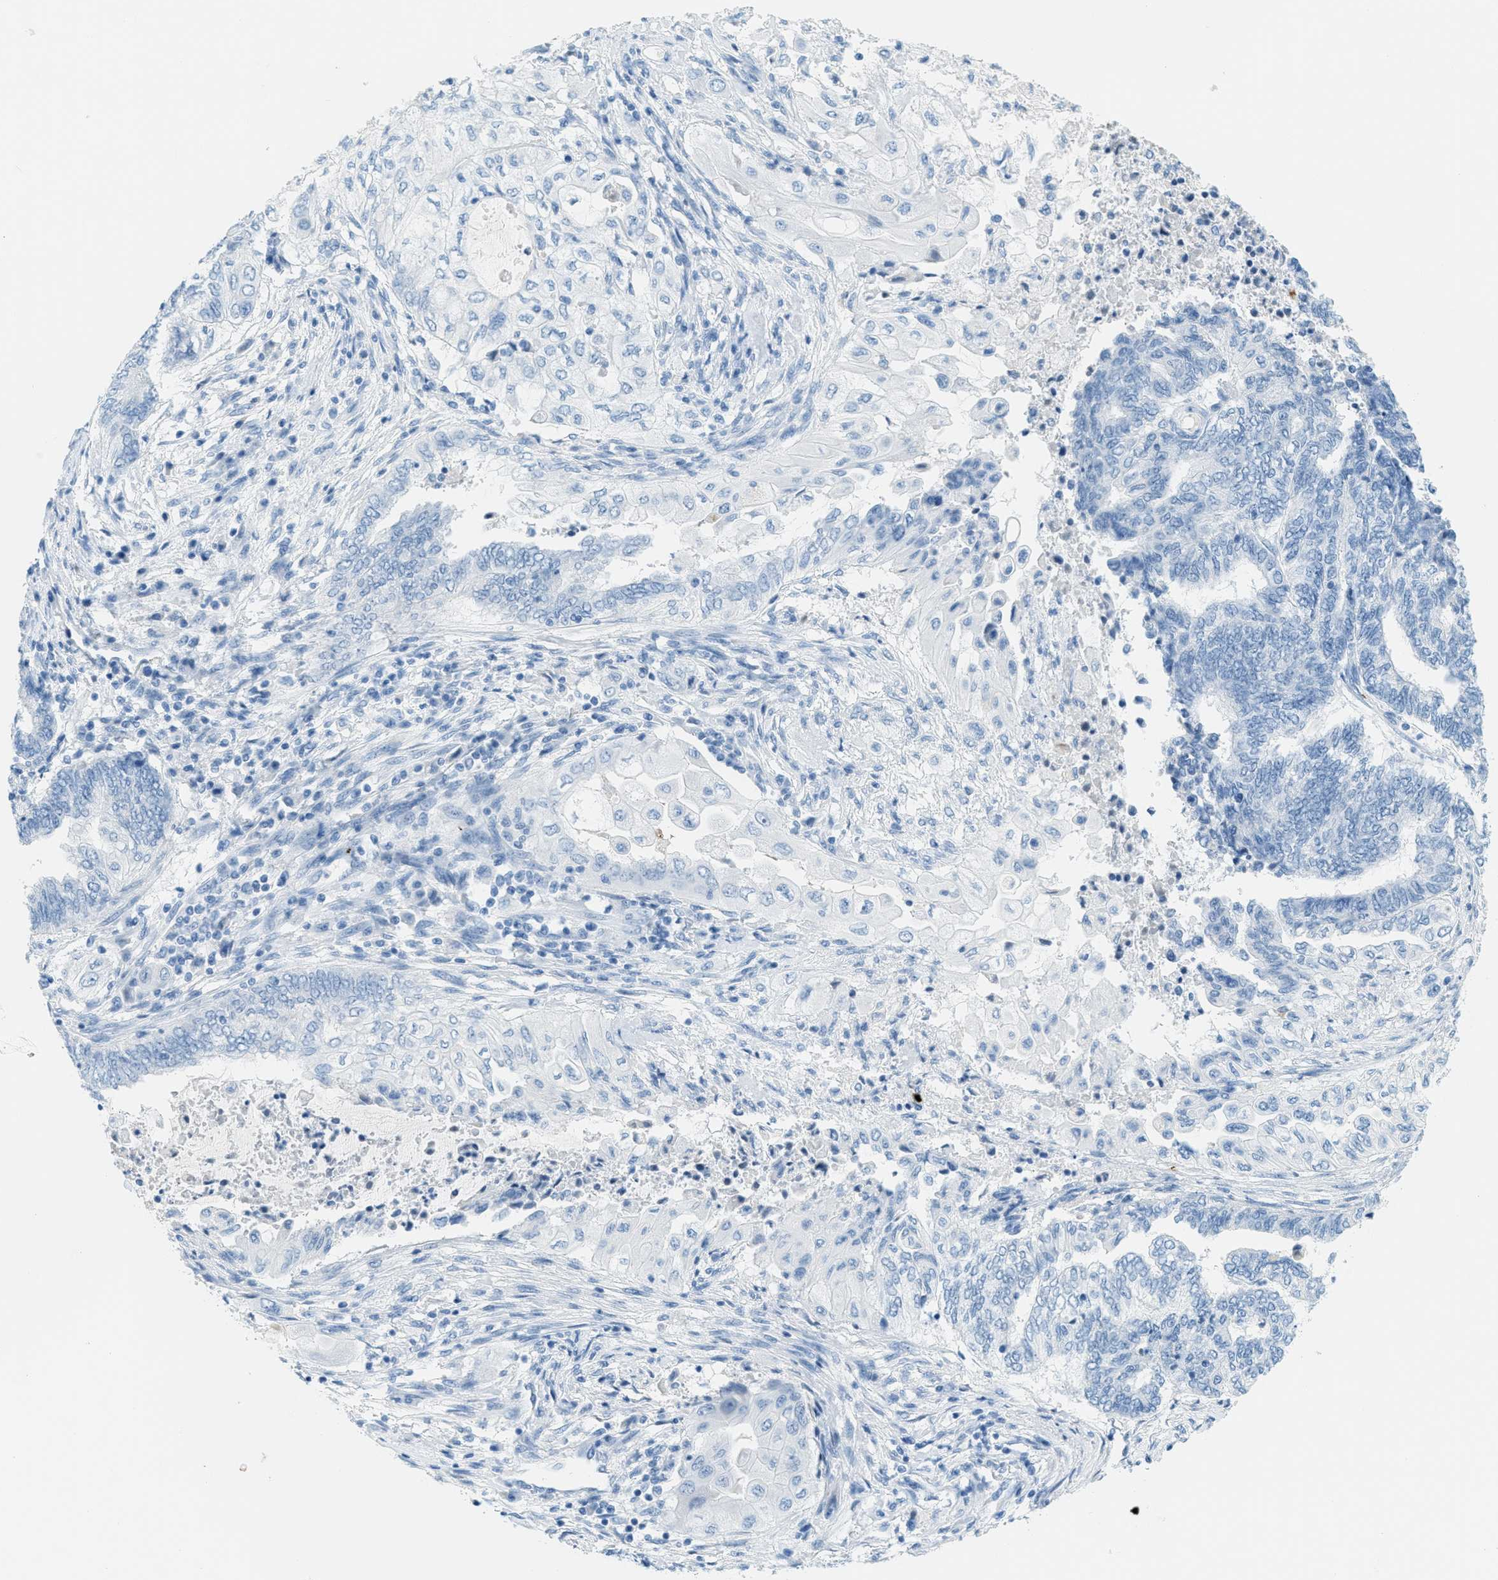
{"staining": {"intensity": "negative", "quantity": "none", "location": "none"}, "tissue": "endometrial cancer", "cell_type": "Tumor cells", "image_type": "cancer", "snomed": [{"axis": "morphology", "description": "Adenocarcinoma, NOS"}, {"axis": "topography", "description": "Uterus"}, {"axis": "topography", "description": "Endometrium"}], "caption": "Tumor cells show no significant staining in endometrial adenocarcinoma.", "gene": "PPBP", "patient": {"sex": "female", "age": 70}}